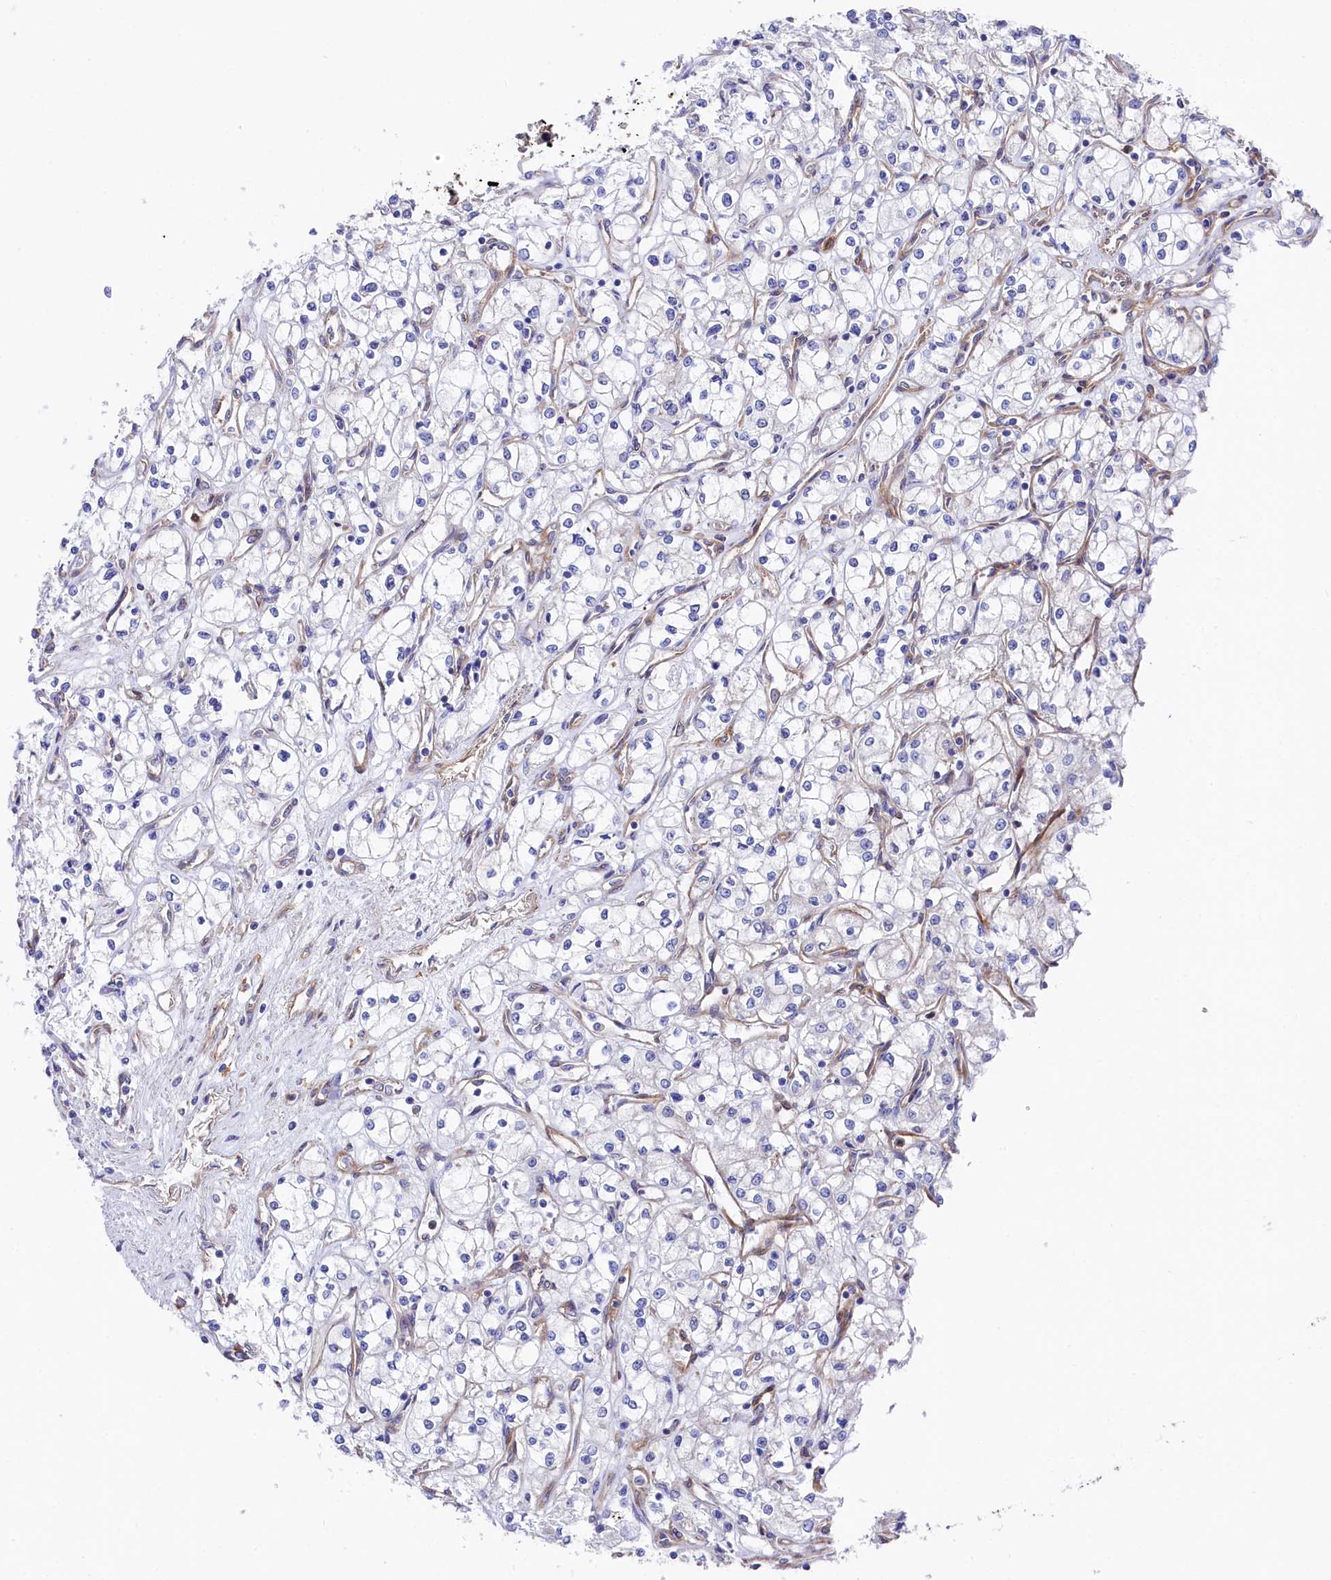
{"staining": {"intensity": "negative", "quantity": "none", "location": "none"}, "tissue": "renal cancer", "cell_type": "Tumor cells", "image_type": "cancer", "snomed": [{"axis": "morphology", "description": "Adenocarcinoma, NOS"}, {"axis": "topography", "description": "Kidney"}], "caption": "An IHC micrograph of adenocarcinoma (renal) is shown. There is no staining in tumor cells of adenocarcinoma (renal).", "gene": "TNKS1BP1", "patient": {"sex": "male", "age": 59}}